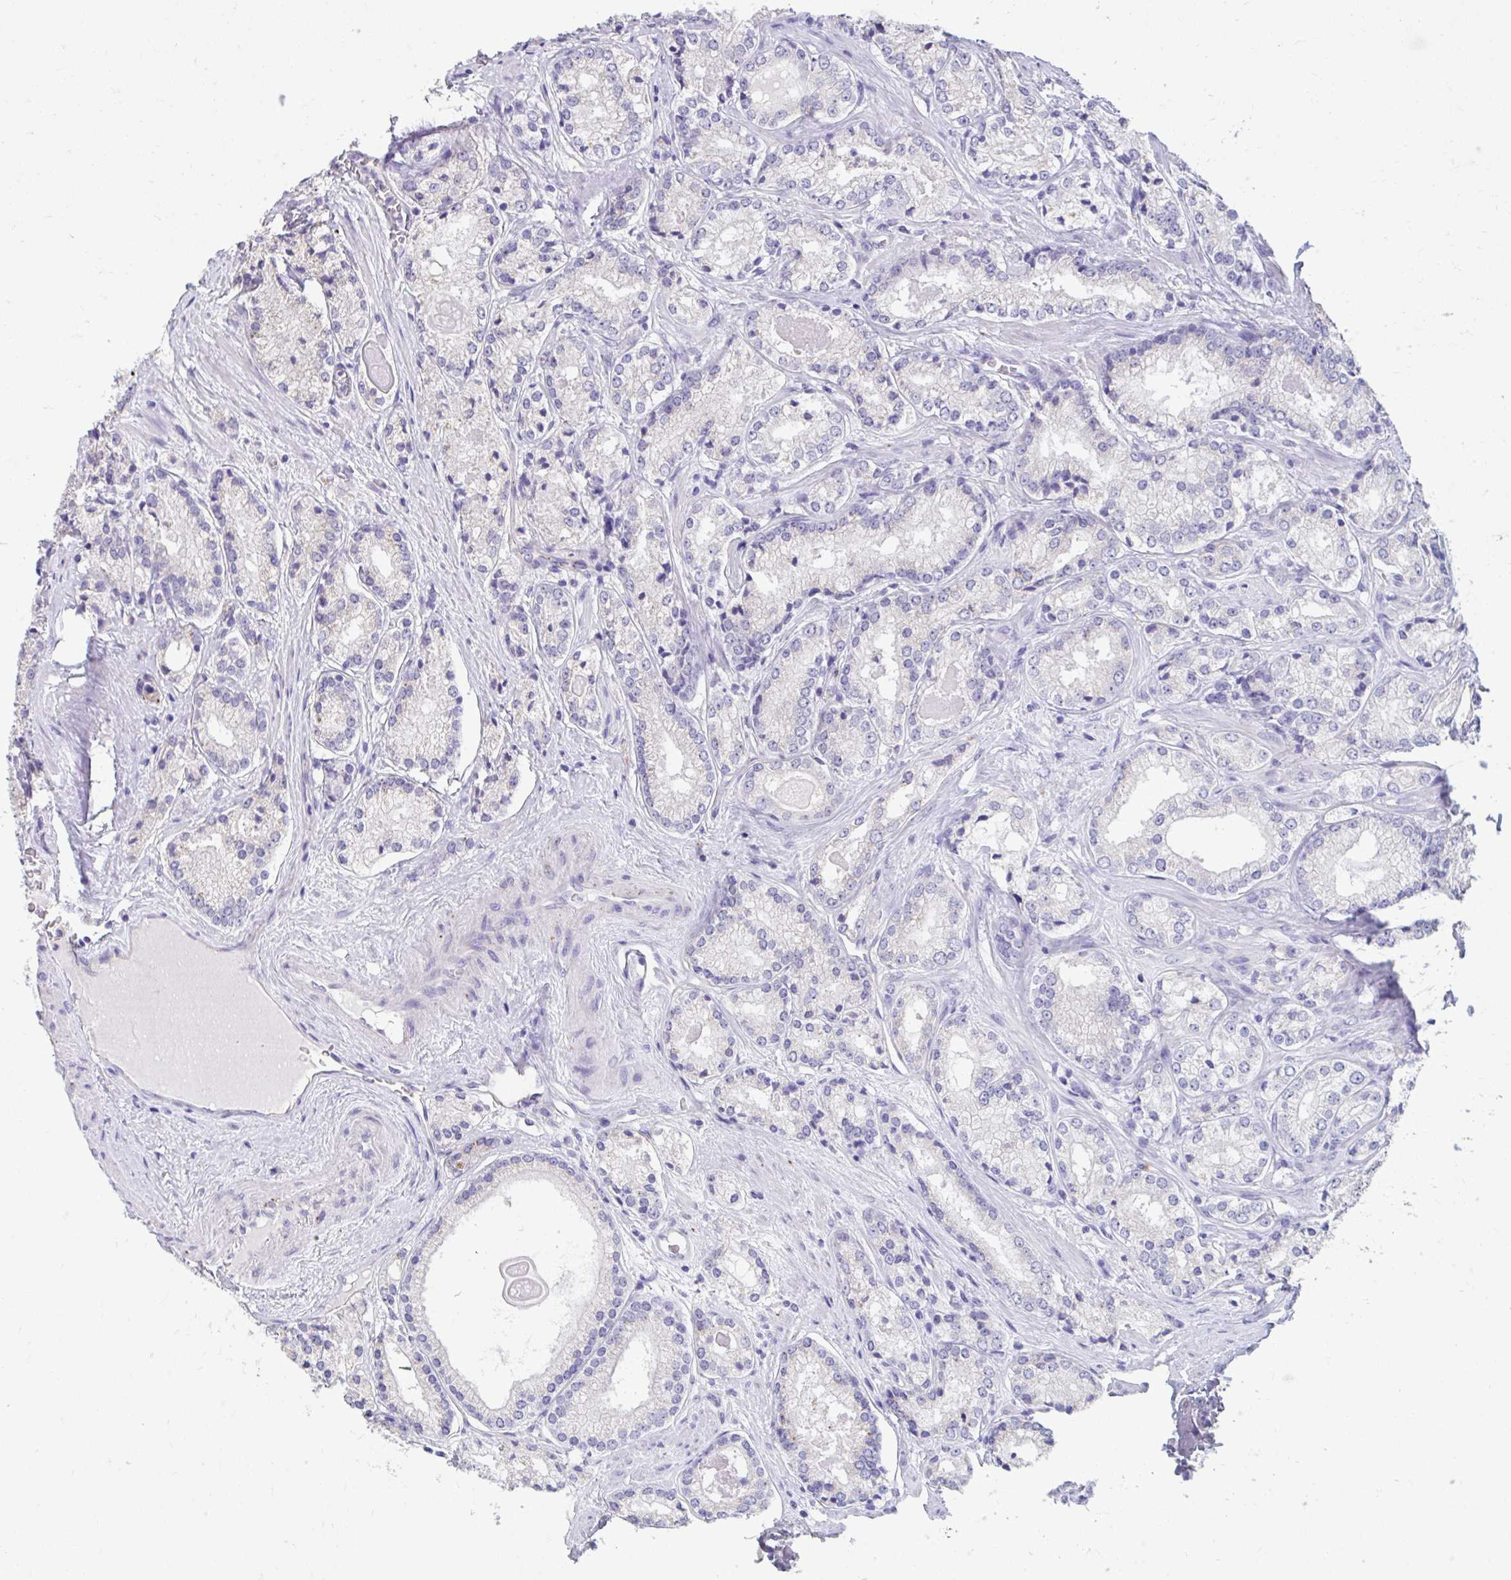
{"staining": {"intensity": "negative", "quantity": "none", "location": "none"}, "tissue": "prostate cancer", "cell_type": "Tumor cells", "image_type": "cancer", "snomed": [{"axis": "morphology", "description": "Adenocarcinoma, NOS"}, {"axis": "morphology", "description": "Adenocarcinoma, Low grade"}, {"axis": "topography", "description": "Prostate"}], "caption": "There is no significant expression in tumor cells of adenocarcinoma (low-grade) (prostate). (Immunohistochemistry (ihc), brightfield microscopy, high magnification).", "gene": "GPR162", "patient": {"sex": "male", "age": 68}}